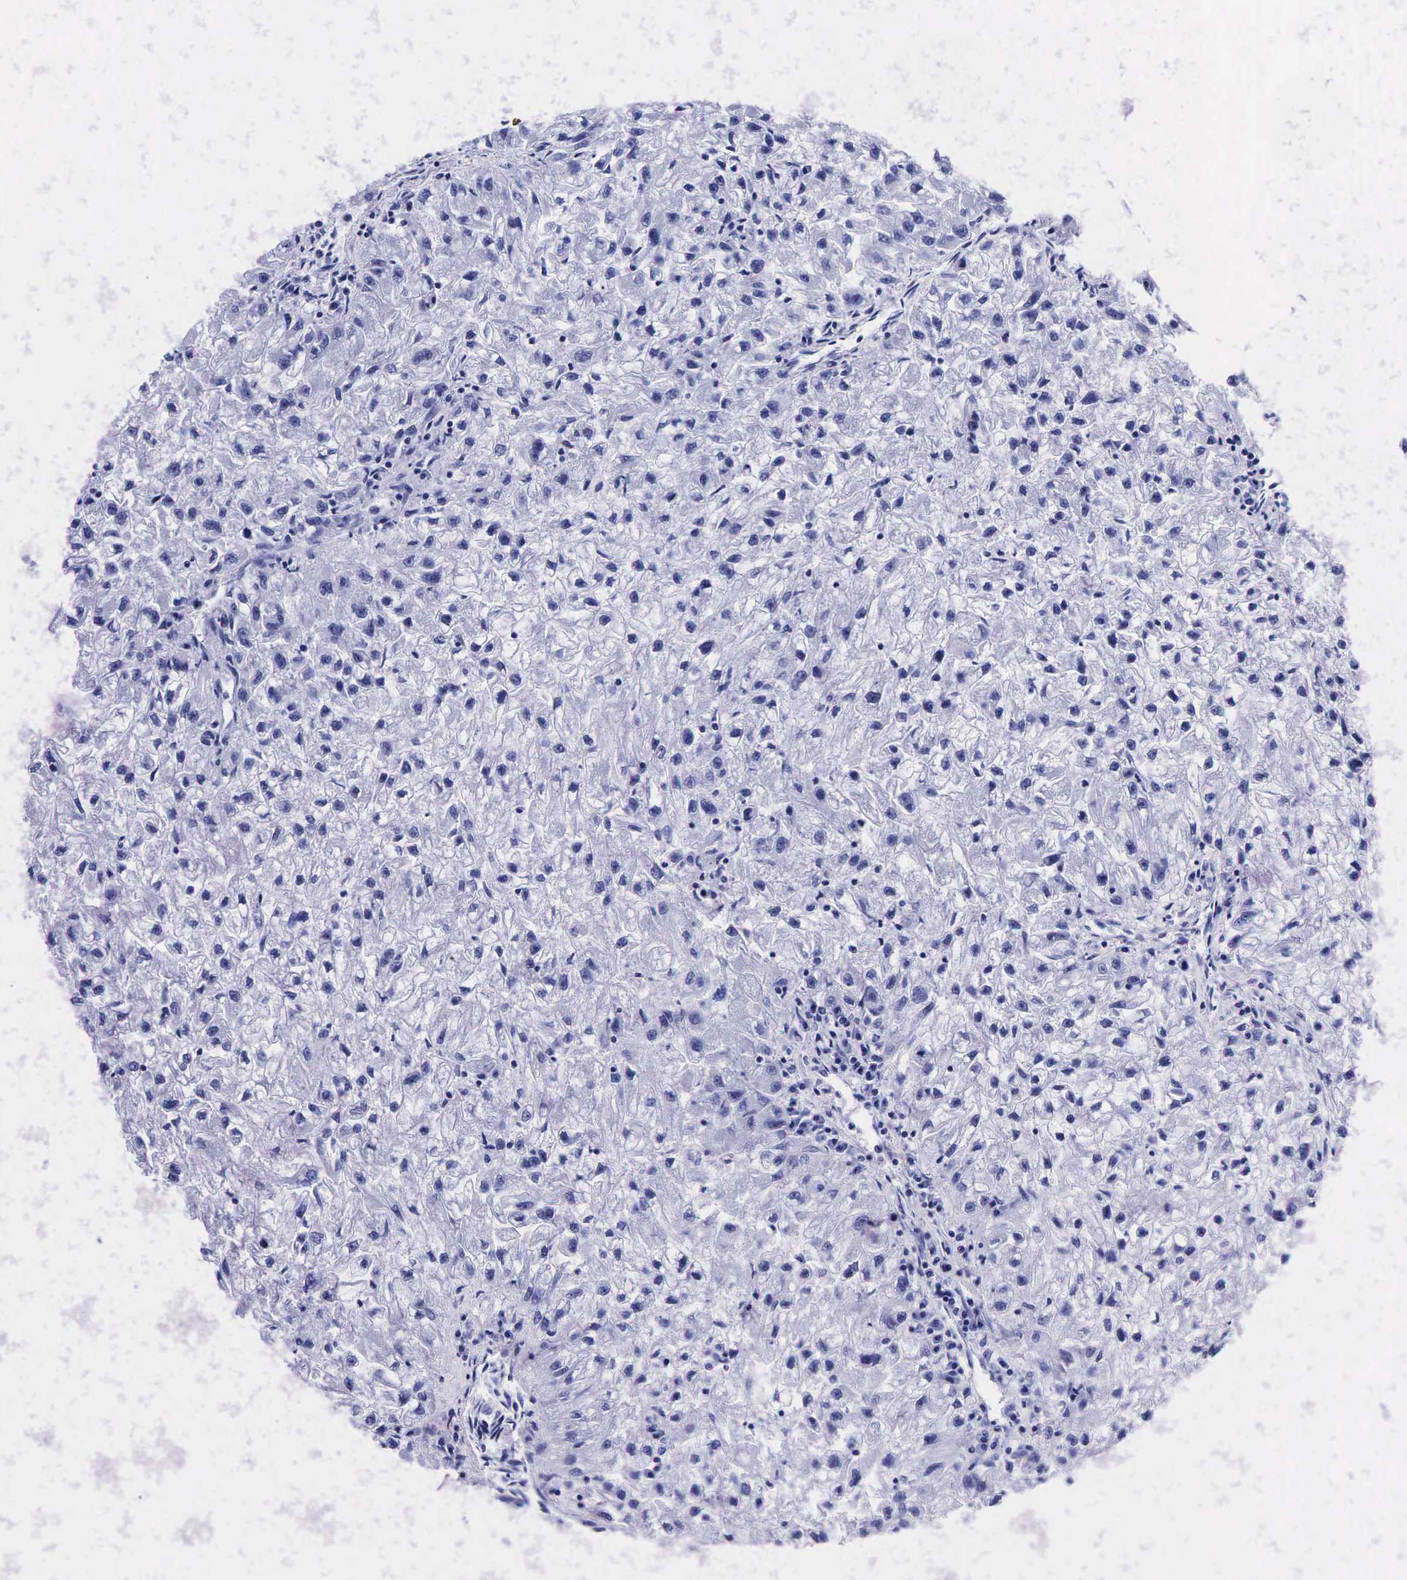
{"staining": {"intensity": "negative", "quantity": "none", "location": "none"}, "tissue": "renal cancer", "cell_type": "Tumor cells", "image_type": "cancer", "snomed": [{"axis": "morphology", "description": "Adenocarcinoma, NOS"}, {"axis": "topography", "description": "Kidney"}], "caption": "A high-resolution image shows immunohistochemistry (IHC) staining of renal cancer (adenocarcinoma), which reveals no significant expression in tumor cells.", "gene": "KLK3", "patient": {"sex": "male", "age": 59}}